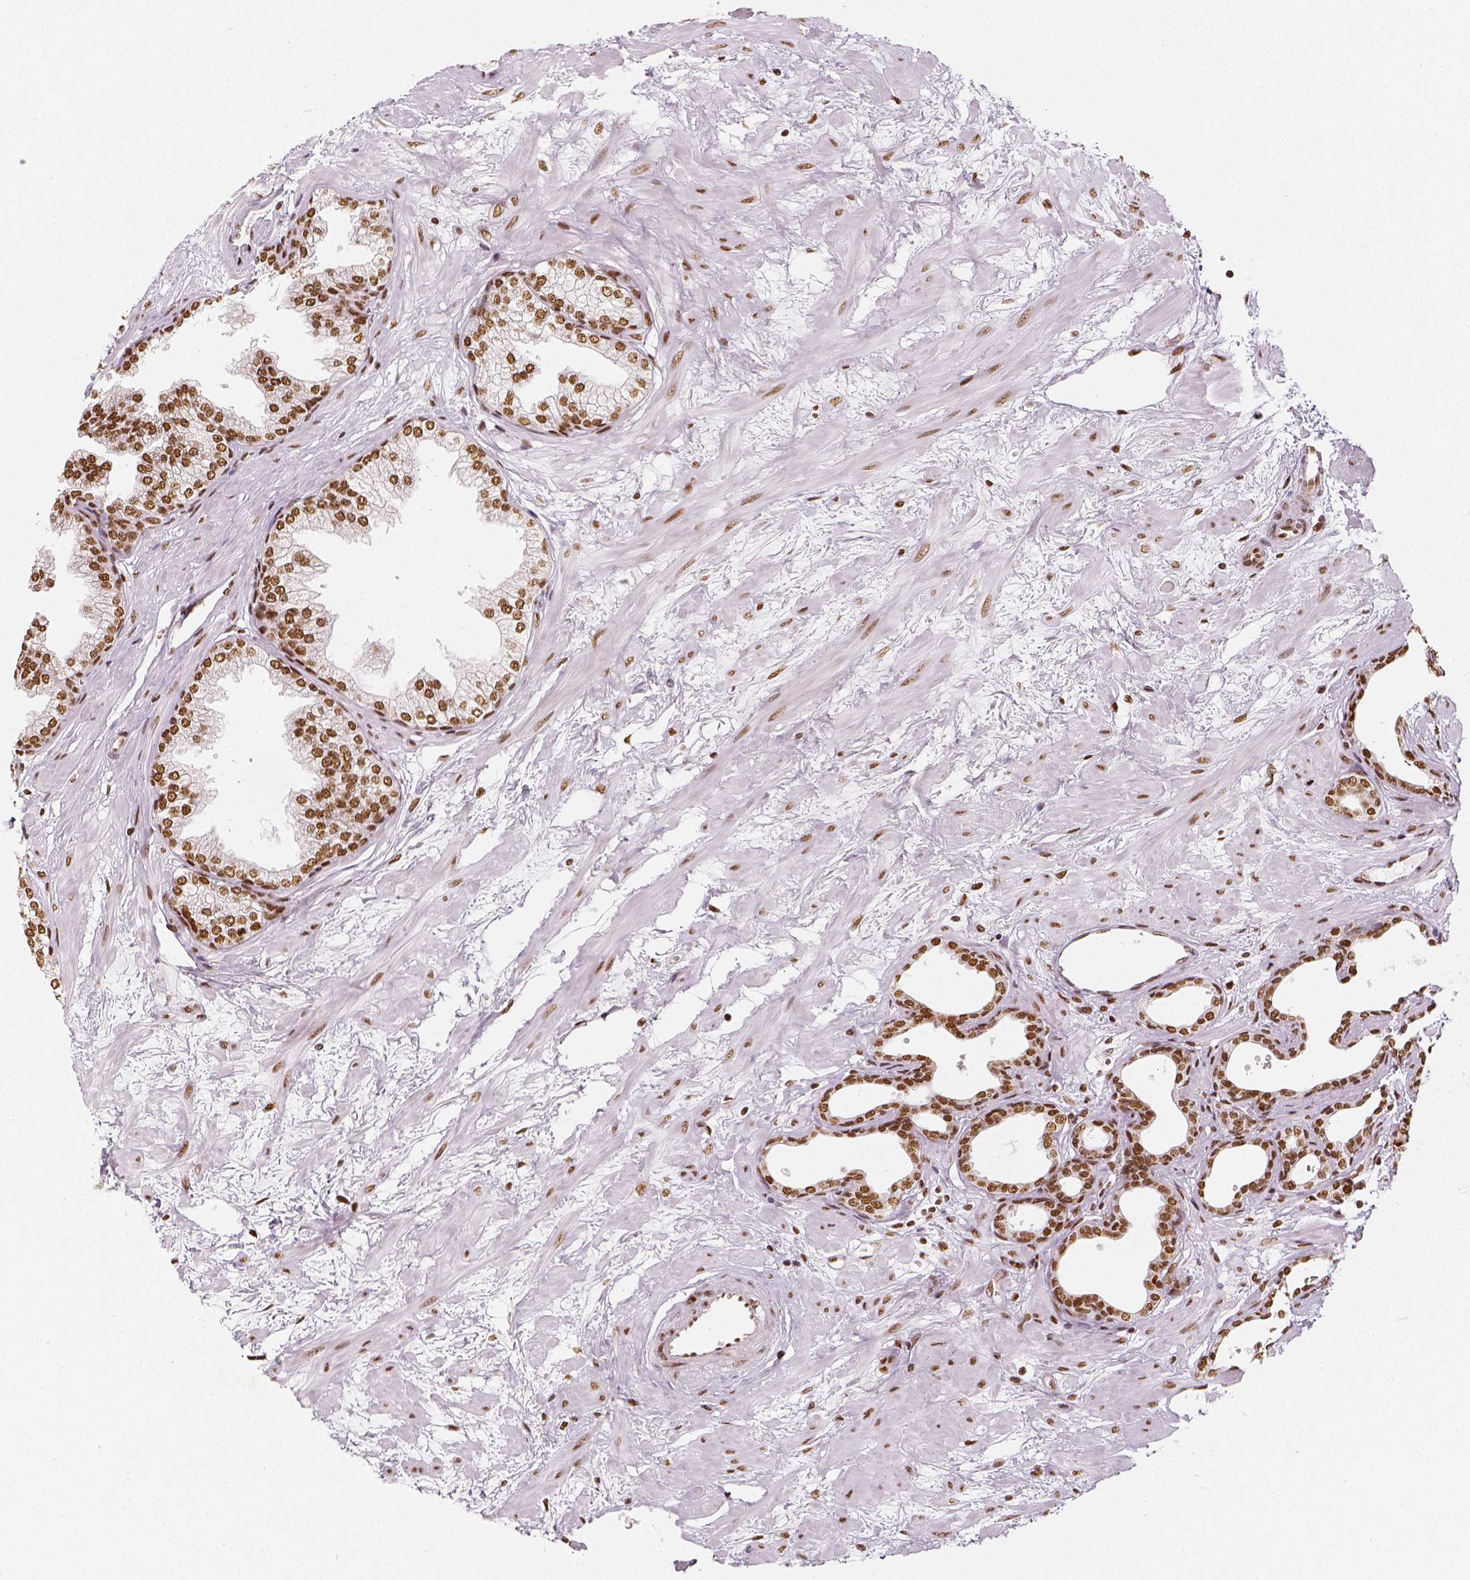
{"staining": {"intensity": "strong", "quantity": ">75%", "location": "nuclear"}, "tissue": "prostate", "cell_type": "Glandular cells", "image_type": "normal", "snomed": [{"axis": "morphology", "description": "Normal tissue, NOS"}, {"axis": "topography", "description": "Prostate"}], "caption": "High-power microscopy captured an immunohistochemistry (IHC) histopathology image of unremarkable prostate, revealing strong nuclear staining in approximately >75% of glandular cells.", "gene": "KDM5B", "patient": {"sex": "male", "age": 37}}